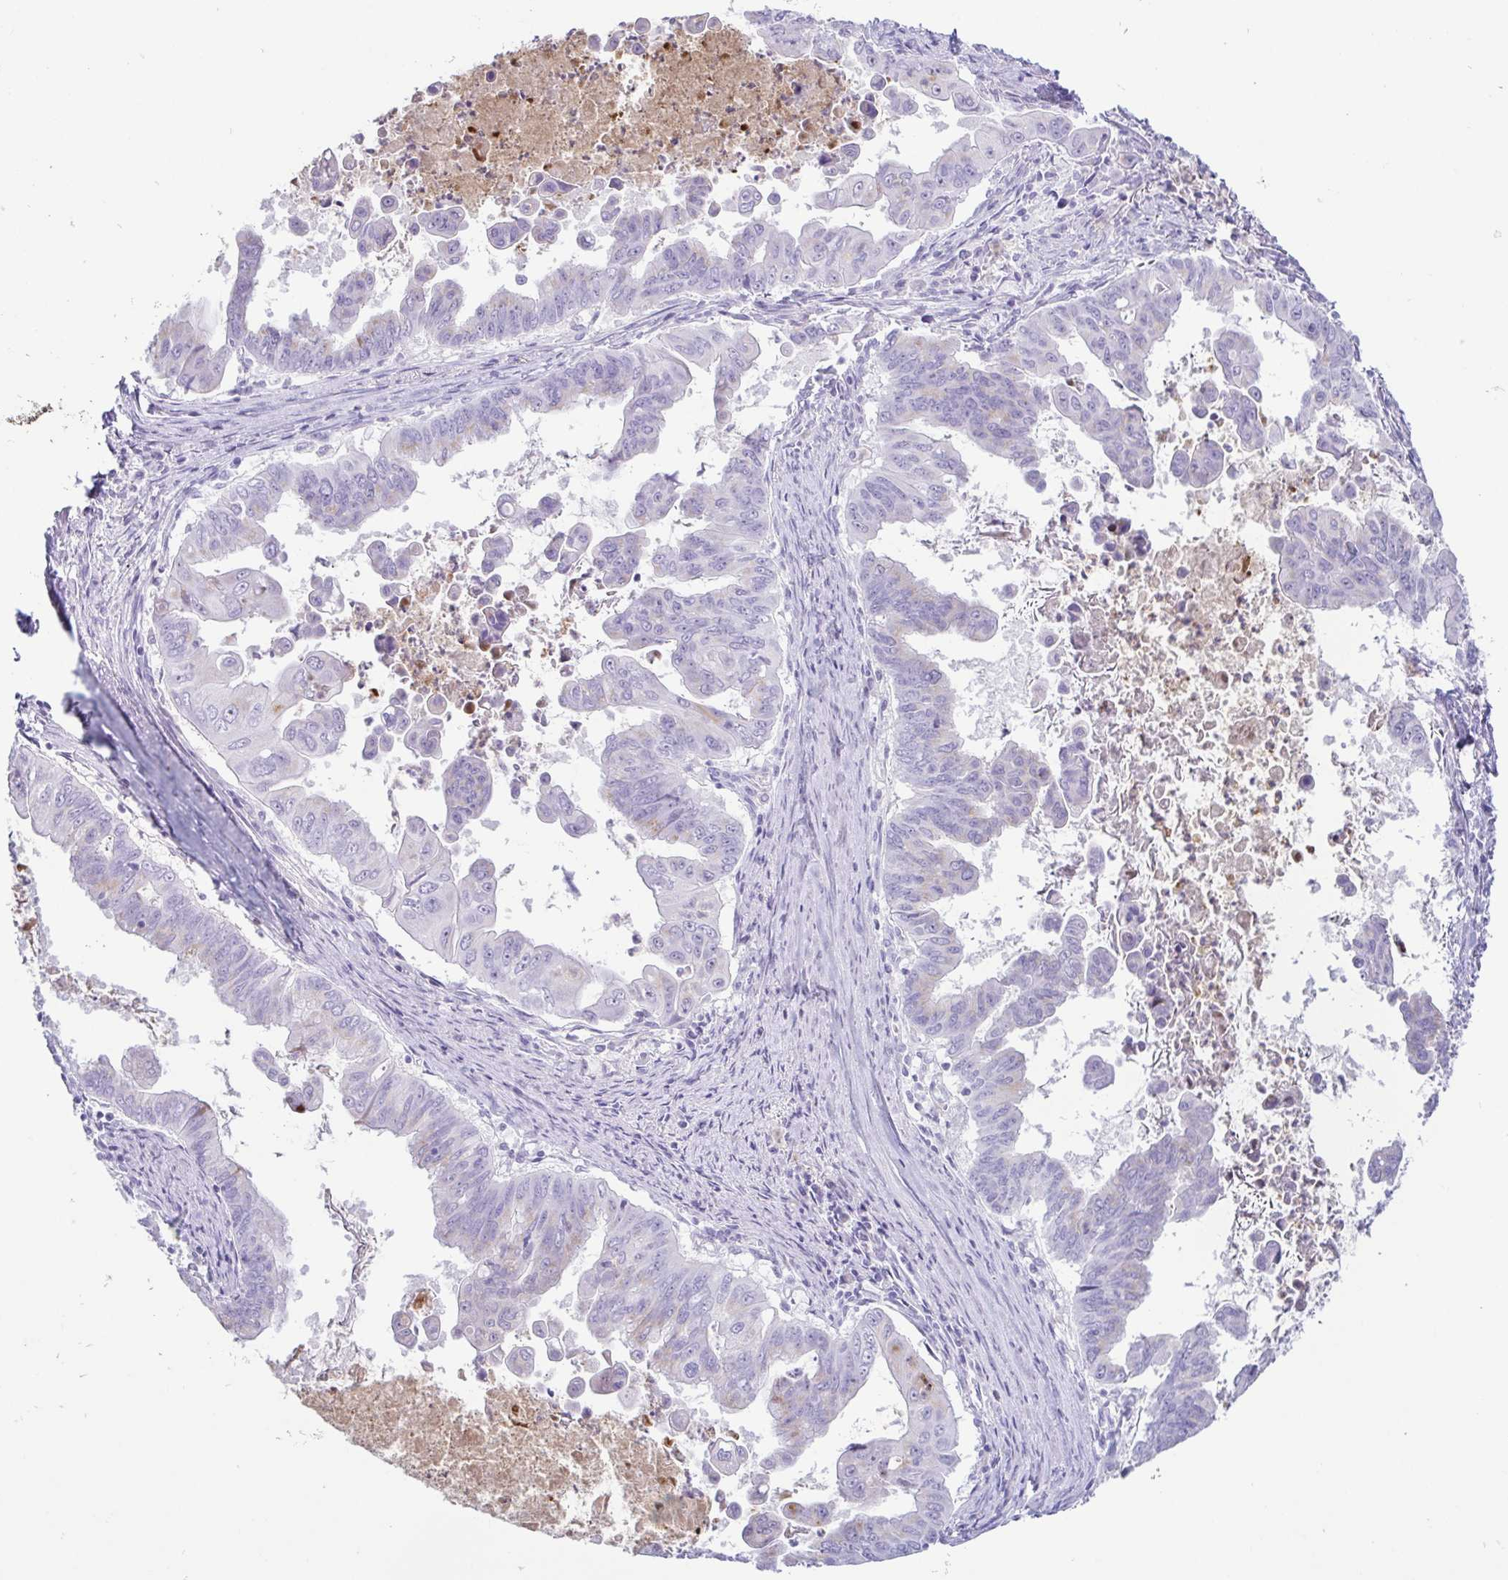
{"staining": {"intensity": "negative", "quantity": "none", "location": "none"}, "tissue": "stomach cancer", "cell_type": "Tumor cells", "image_type": "cancer", "snomed": [{"axis": "morphology", "description": "Adenocarcinoma, NOS"}, {"axis": "topography", "description": "Stomach, upper"}], "caption": "A histopathology image of human stomach cancer is negative for staining in tumor cells.", "gene": "AZU1", "patient": {"sex": "male", "age": 80}}